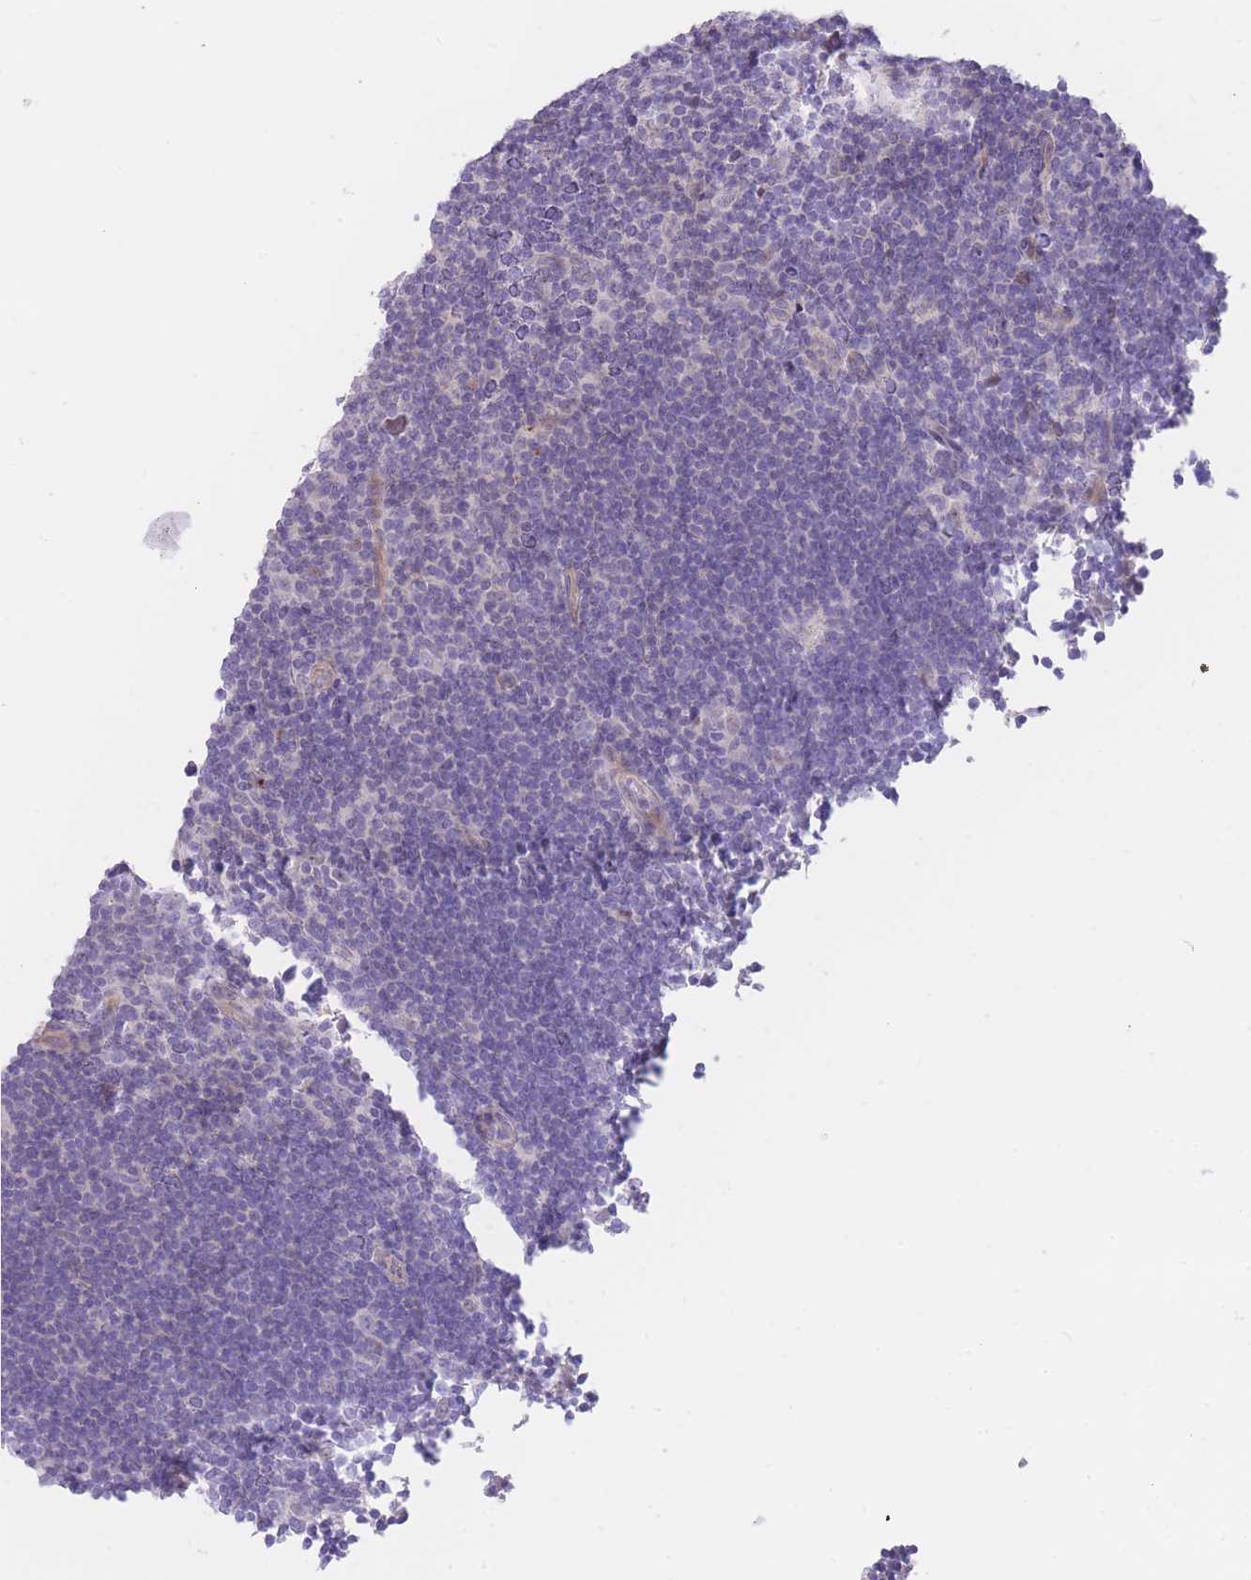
{"staining": {"intensity": "negative", "quantity": "none", "location": "none"}, "tissue": "lymphoma", "cell_type": "Tumor cells", "image_type": "cancer", "snomed": [{"axis": "morphology", "description": "Hodgkin's disease, NOS"}, {"axis": "topography", "description": "Lymph node"}], "caption": "DAB (3,3'-diaminobenzidine) immunohistochemical staining of human Hodgkin's disease reveals no significant expression in tumor cells.", "gene": "IMPG1", "patient": {"sex": "female", "age": 57}}